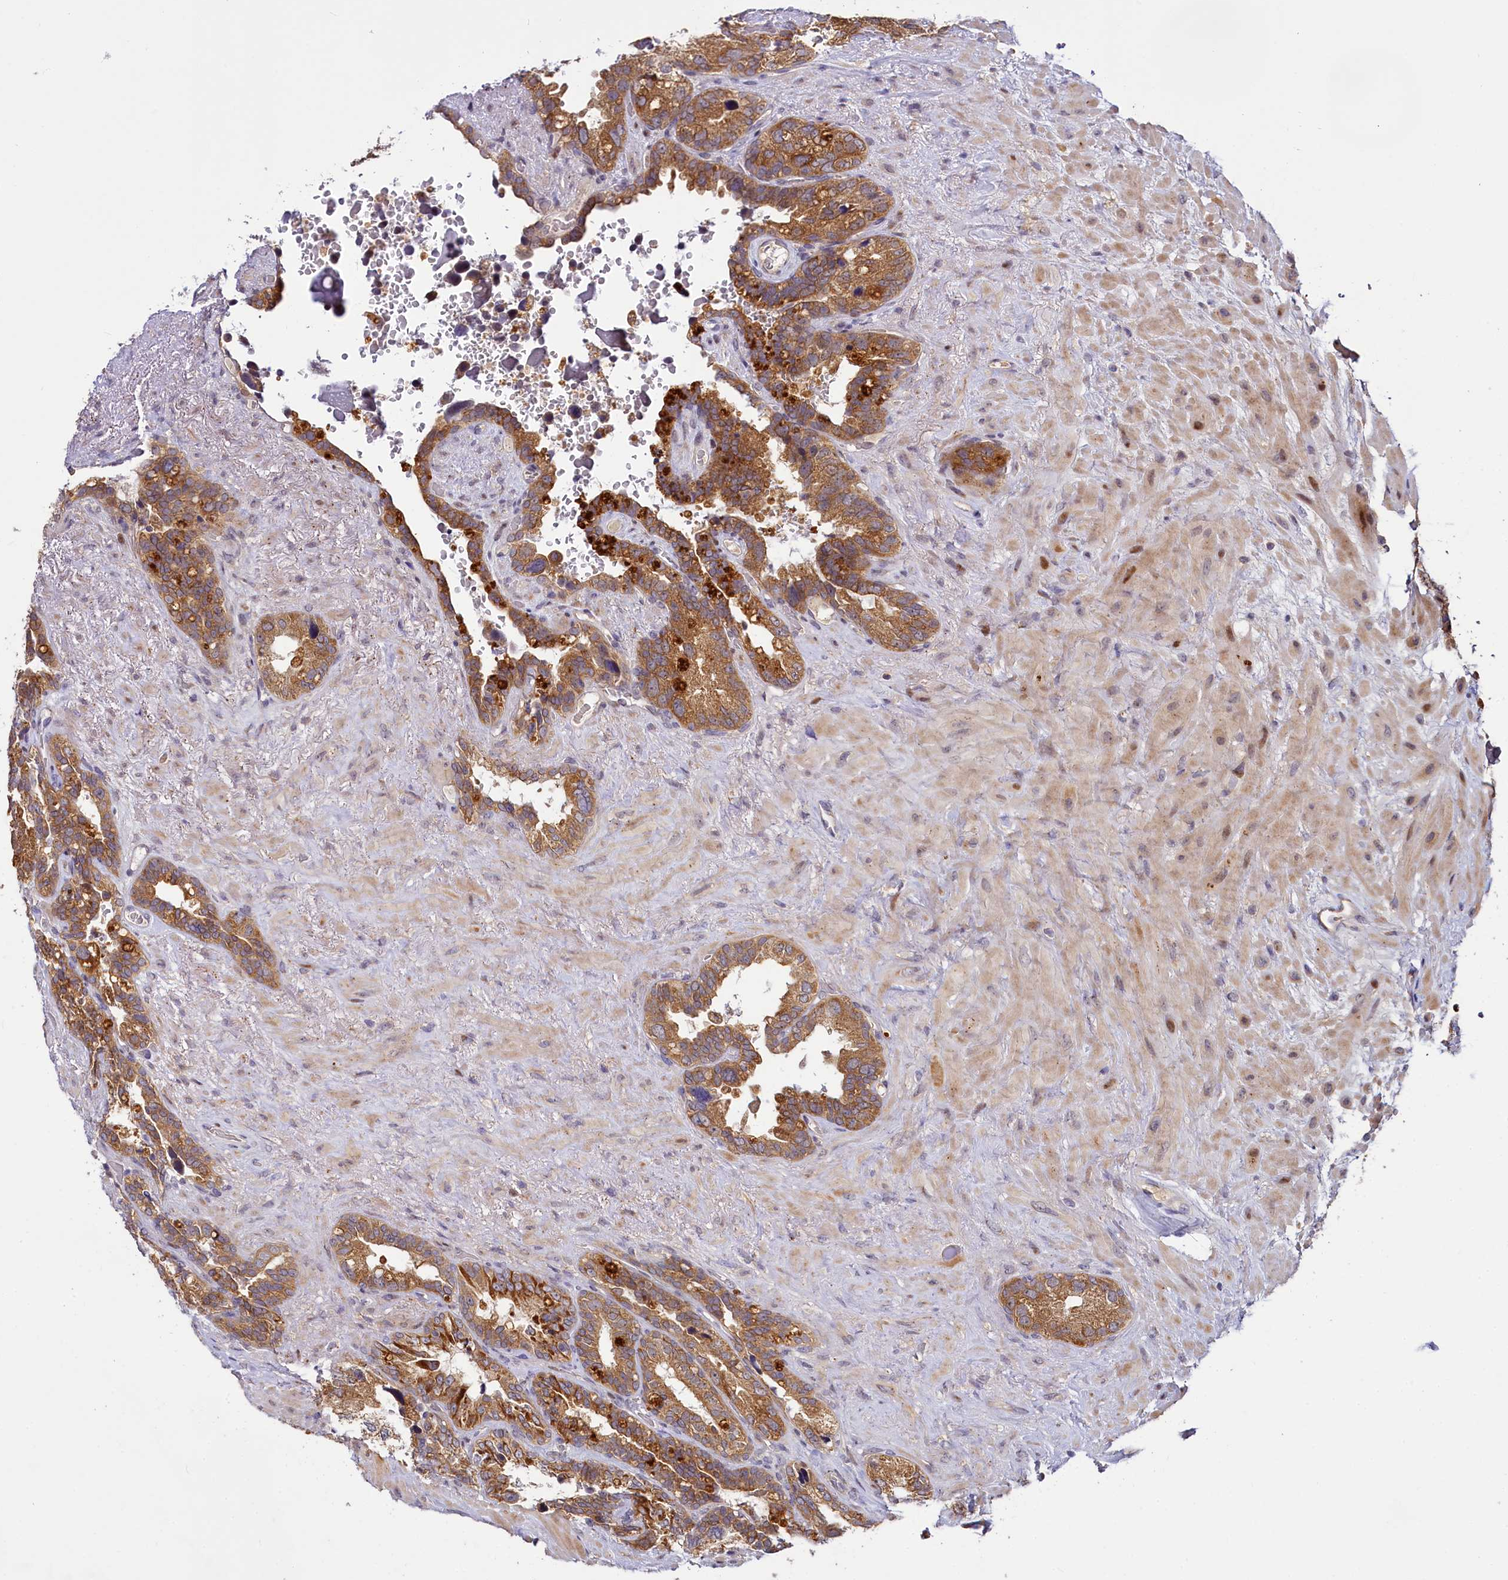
{"staining": {"intensity": "moderate", "quantity": ">75%", "location": "cytoplasmic/membranous"}, "tissue": "seminal vesicle", "cell_type": "Glandular cells", "image_type": "normal", "snomed": [{"axis": "morphology", "description": "Normal tissue, NOS"}, {"axis": "topography", "description": "Seminal veicle"}], "caption": "IHC histopathology image of normal seminal vesicle: seminal vesicle stained using immunohistochemistry (IHC) displays medium levels of moderate protein expression localized specifically in the cytoplasmic/membranous of glandular cells, appearing as a cytoplasmic/membranous brown color.", "gene": "TMEM39A", "patient": {"sex": "male", "age": 80}}